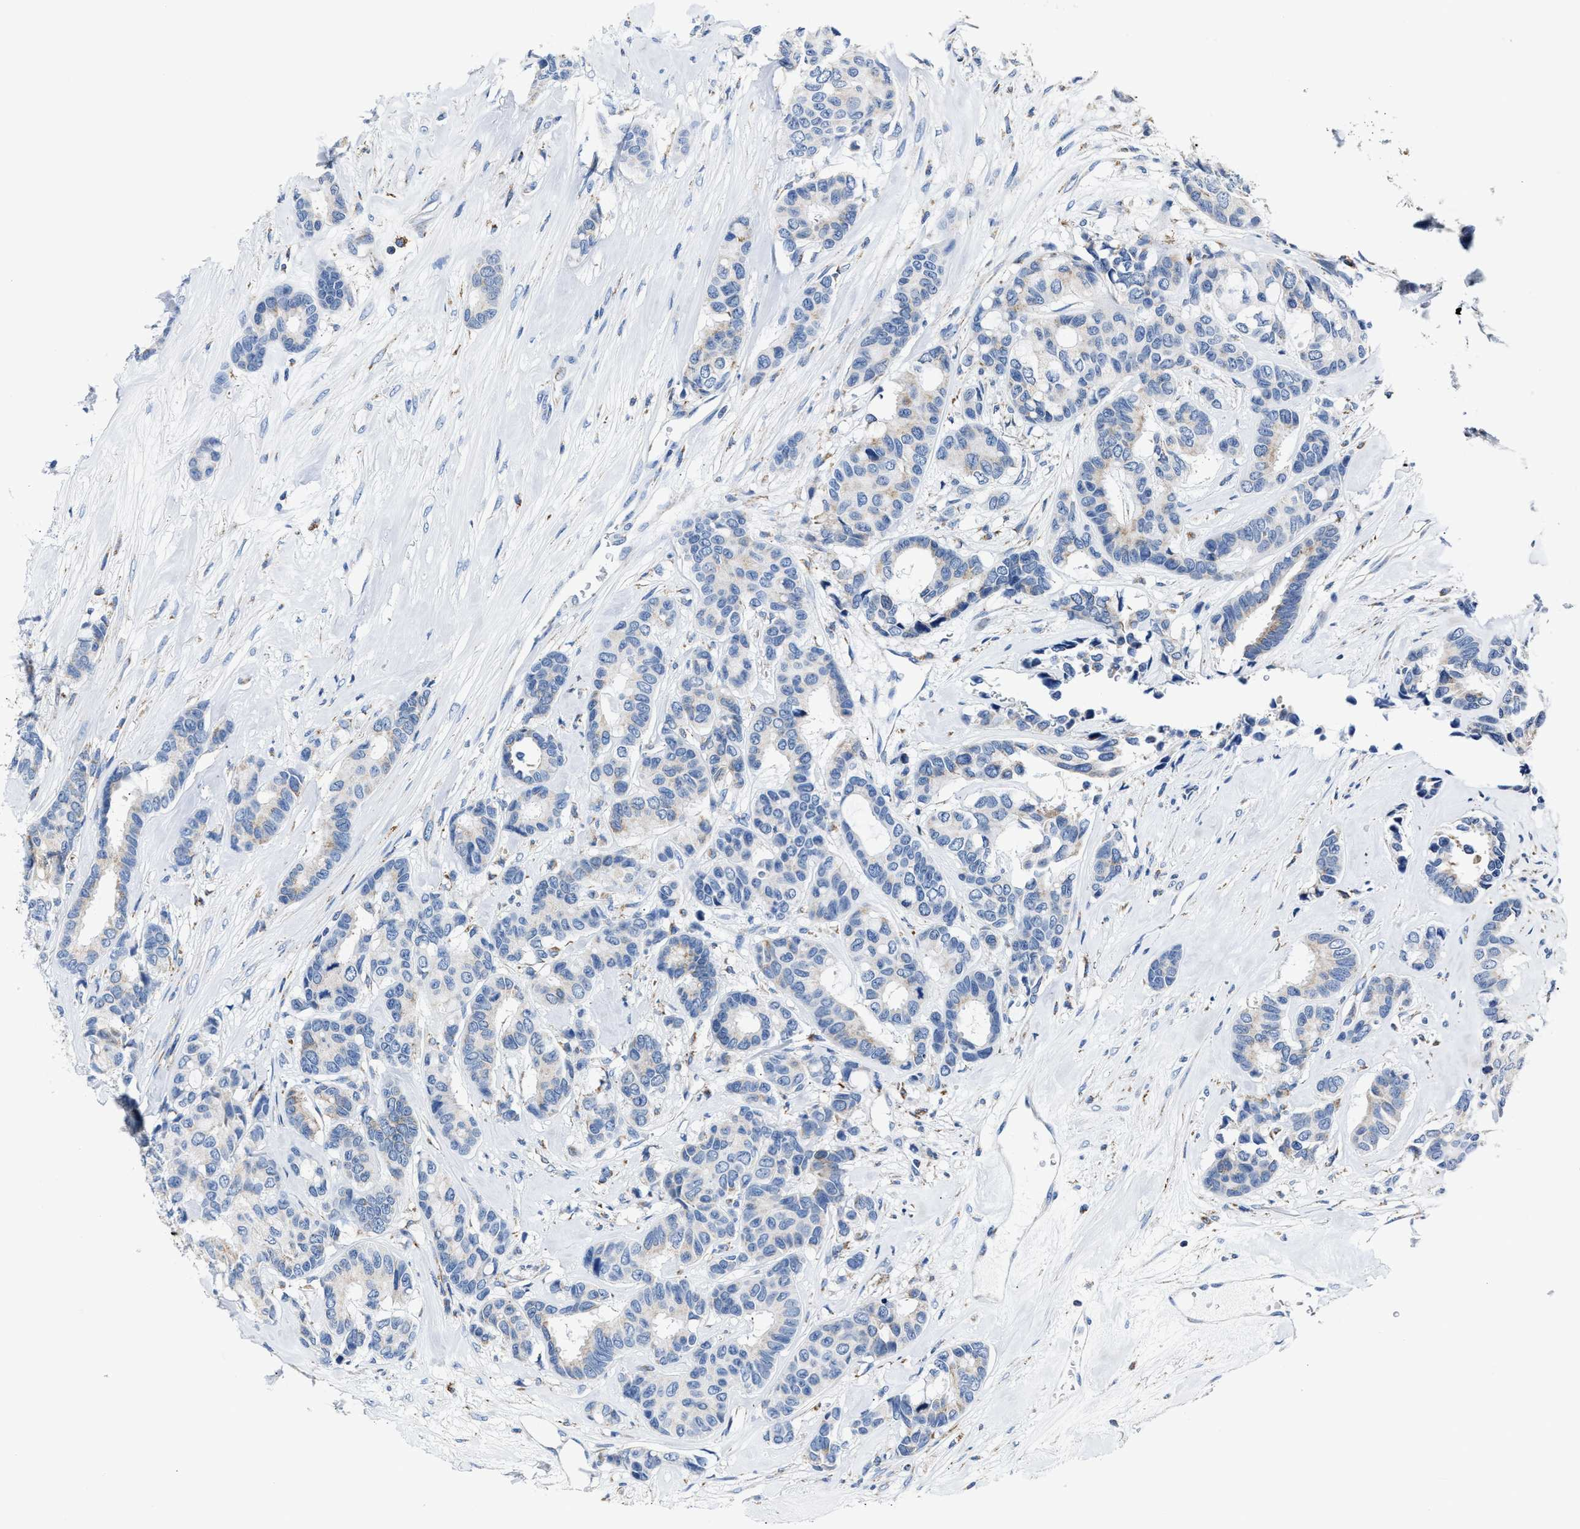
{"staining": {"intensity": "negative", "quantity": "none", "location": "none"}, "tissue": "breast cancer", "cell_type": "Tumor cells", "image_type": "cancer", "snomed": [{"axis": "morphology", "description": "Duct carcinoma"}, {"axis": "topography", "description": "Breast"}], "caption": "Breast cancer stained for a protein using immunohistochemistry displays no positivity tumor cells.", "gene": "AMACR", "patient": {"sex": "female", "age": 87}}